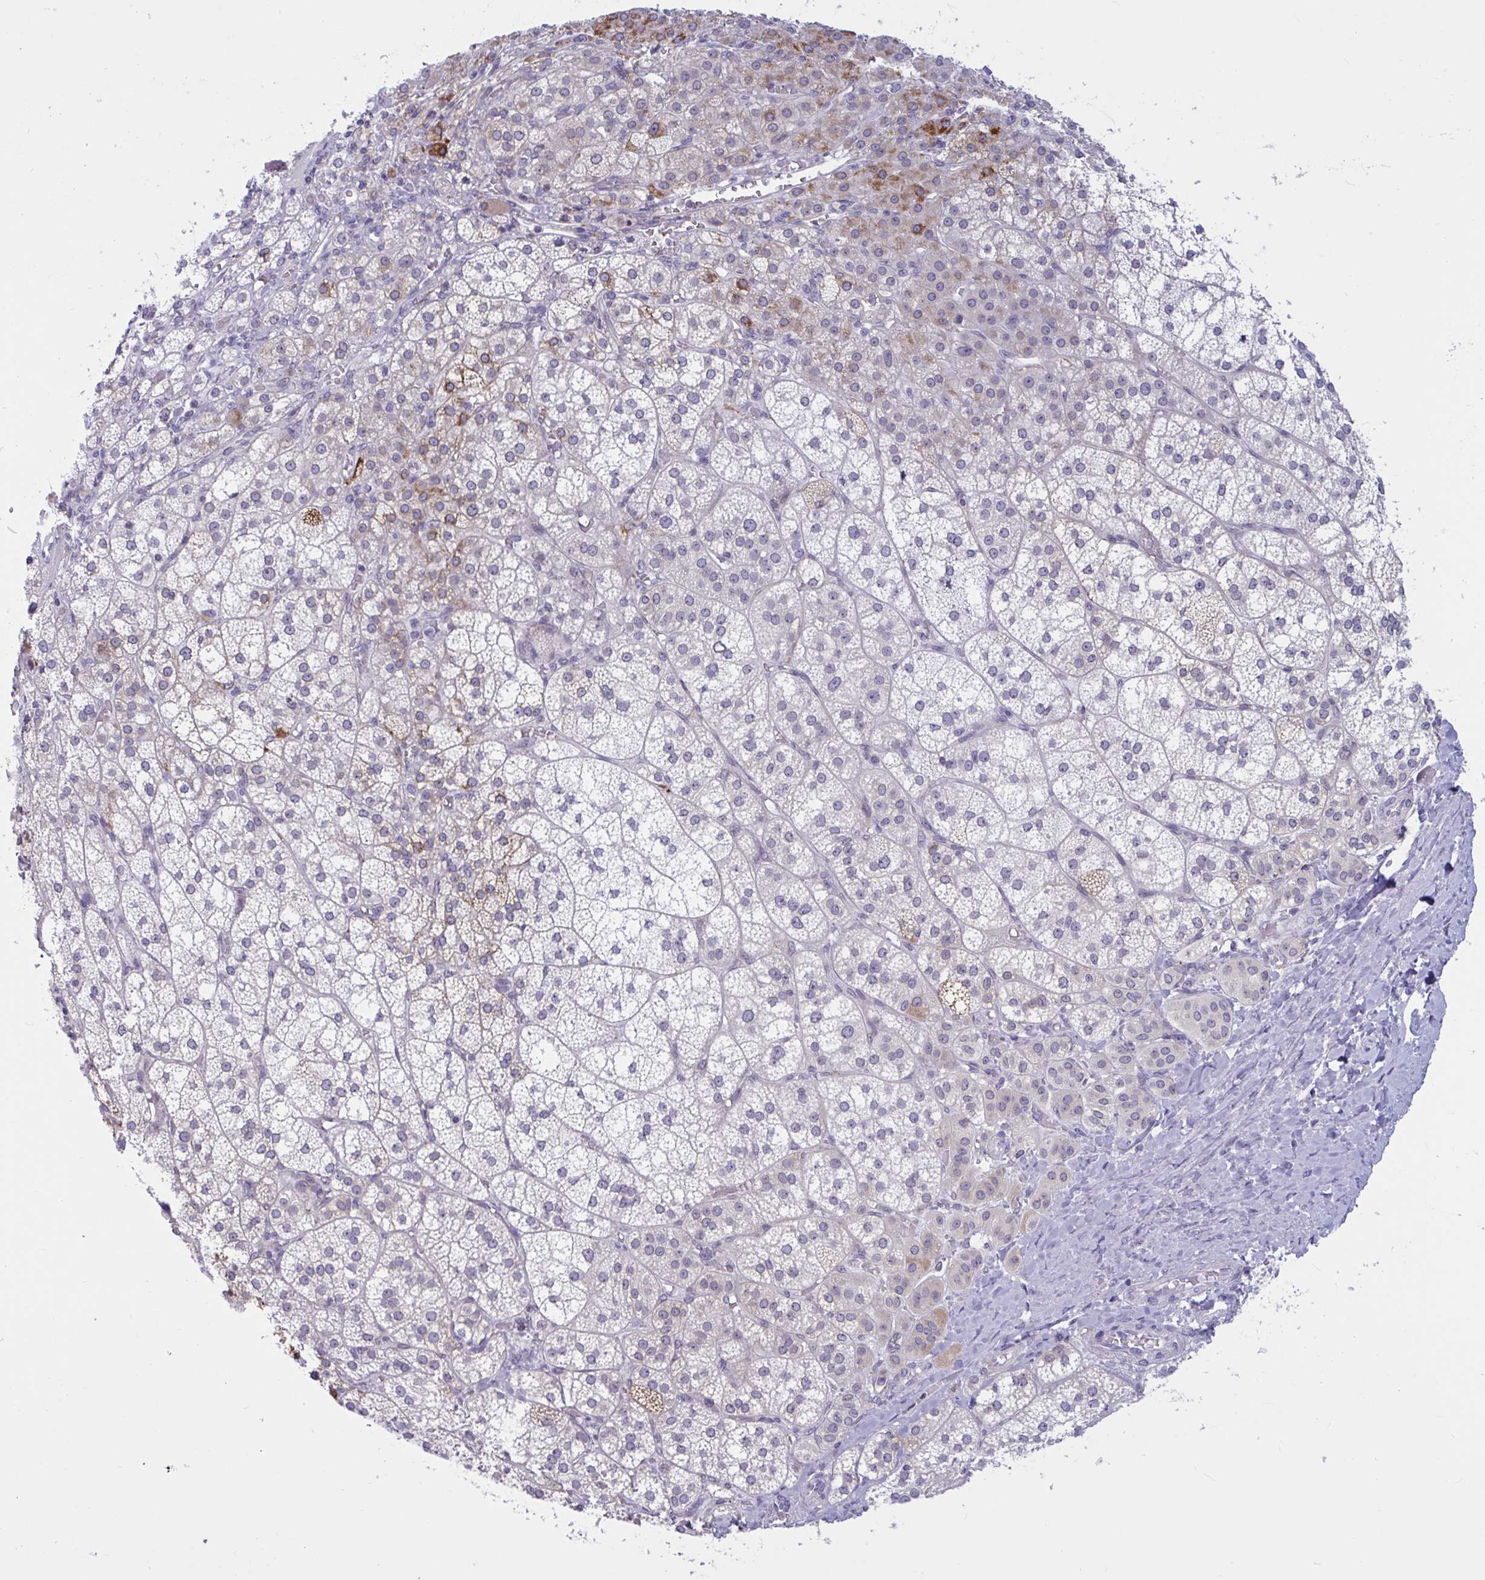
{"staining": {"intensity": "moderate", "quantity": "<25%", "location": "cytoplasmic/membranous"}, "tissue": "adrenal gland", "cell_type": "Glandular cells", "image_type": "normal", "snomed": [{"axis": "morphology", "description": "Normal tissue, NOS"}, {"axis": "topography", "description": "Adrenal gland"}], "caption": "Human adrenal gland stained for a protein (brown) reveals moderate cytoplasmic/membranous positive expression in approximately <25% of glandular cells.", "gene": "TANK", "patient": {"sex": "female", "age": 60}}